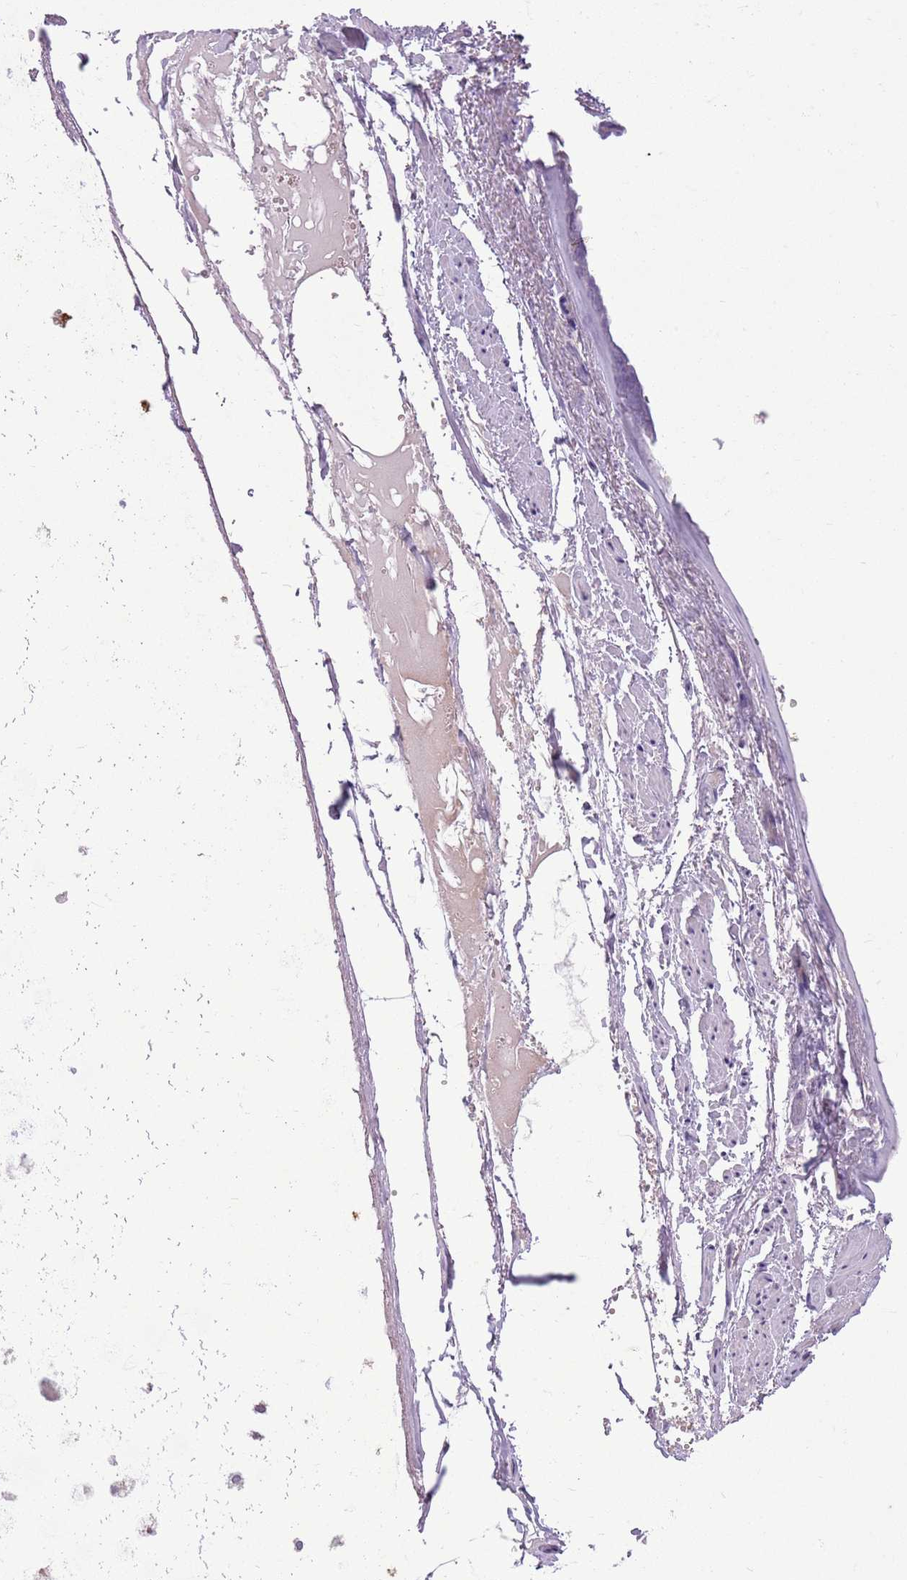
{"staining": {"intensity": "negative", "quantity": "none", "location": "none"}, "tissue": "adipose tissue", "cell_type": "Adipocytes", "image_type": "normal", "snomed": [{"axis": "morphology", "description": "Normal tissue, NOS"}, {"axis": "topography", "description": "Cartilage tissue"}], "caption": "Histopathology image shows no protein positivity in adipocytes of unremarkable adipose tissue.", "gene": "ADCY7", "patient": {"sex": "male", "age": 66}}